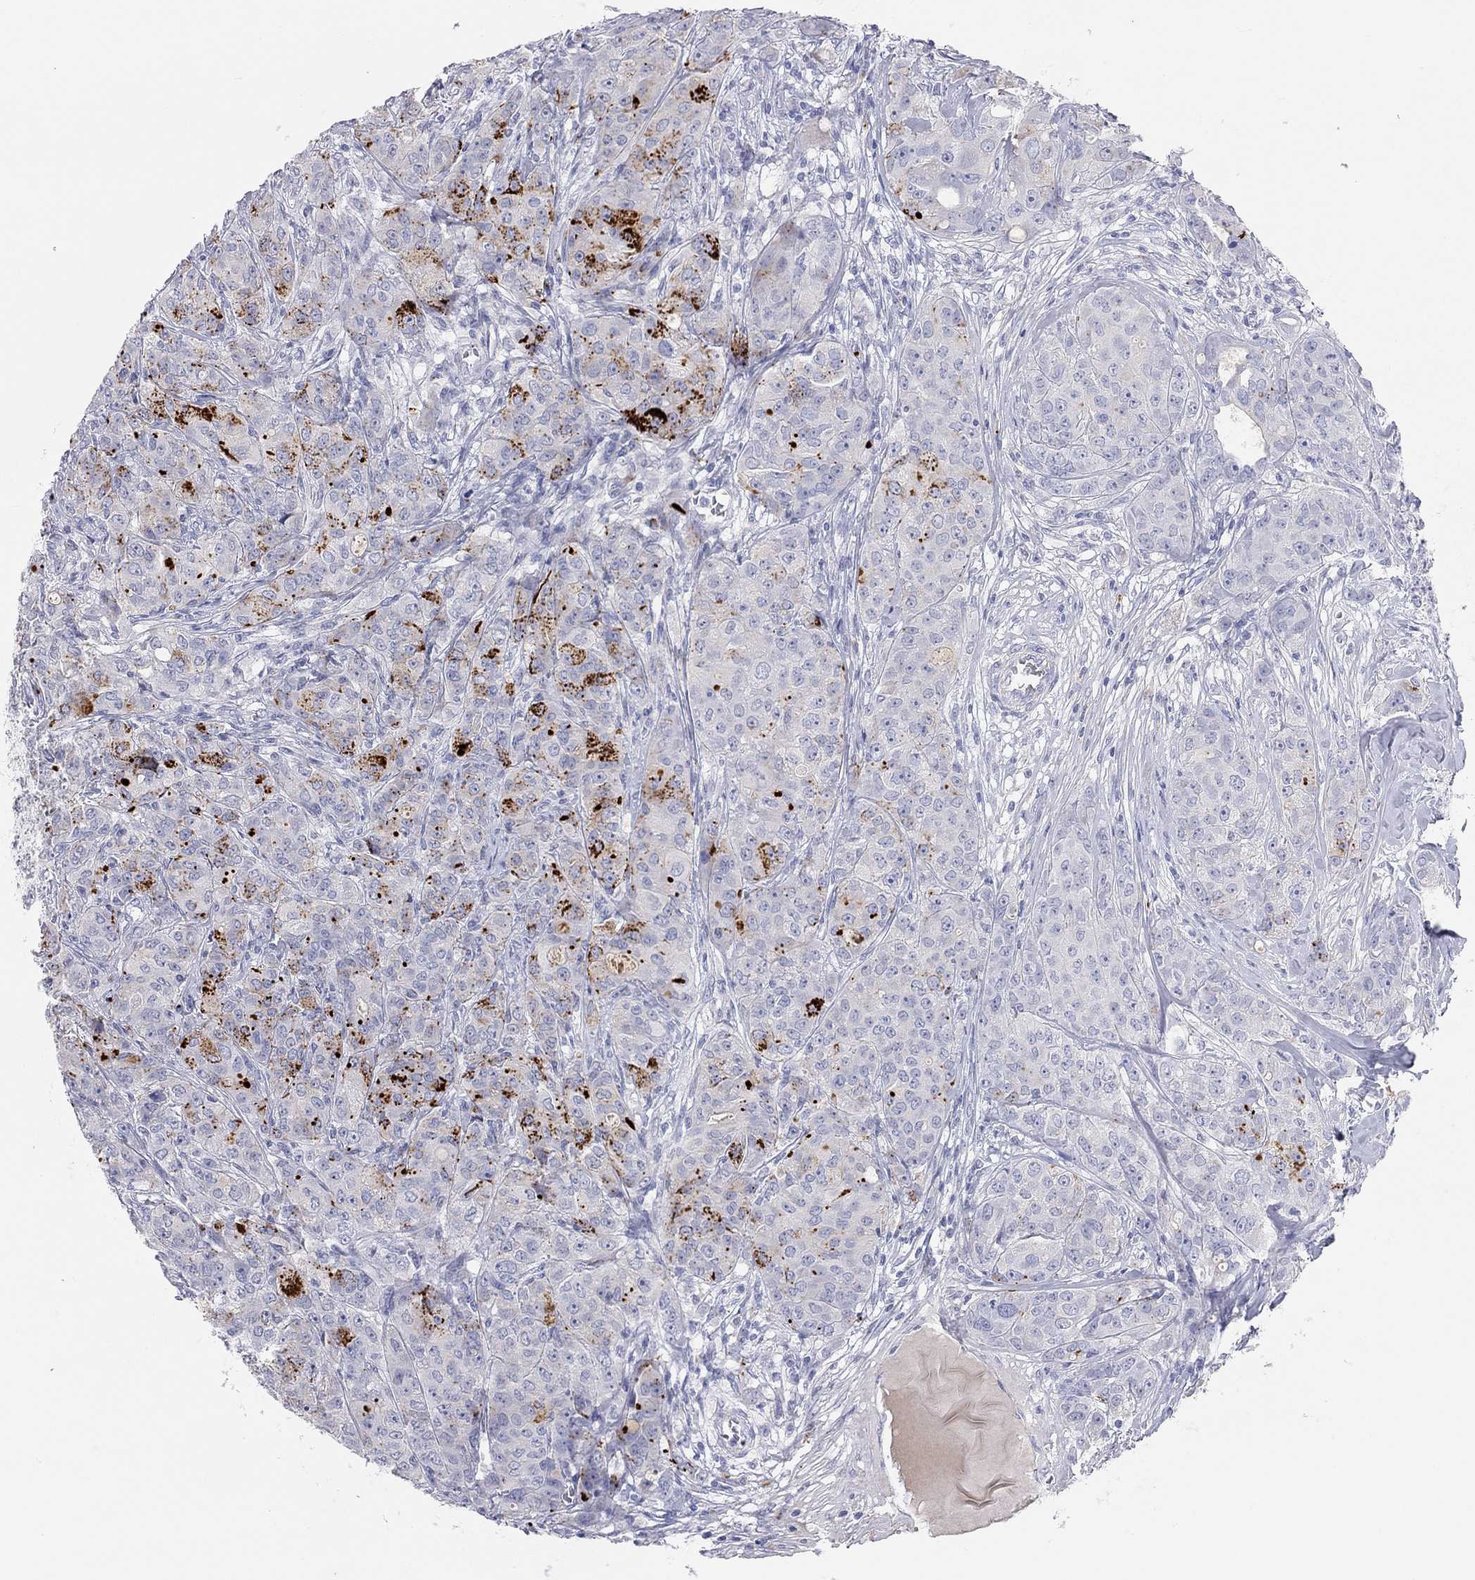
{"staining": {"intensity": "negative", "quantity": "none", "location": "none"}, "tissue": "breast cancer", "cell_type": "Tumor cells", "image_type": "cancer", "snomed": [{"axis": "morphology", "description": "Duct carcinoma"}, {"axis": "topography", "description": "Breast"}], "caption": "Breast cancer (invasive ductal carcinoma) was stained to show a protein in brown. There is no significant staining in tumor cells.", "gene": "ST7L", "patient": {"sex": "female", "age": 43}}